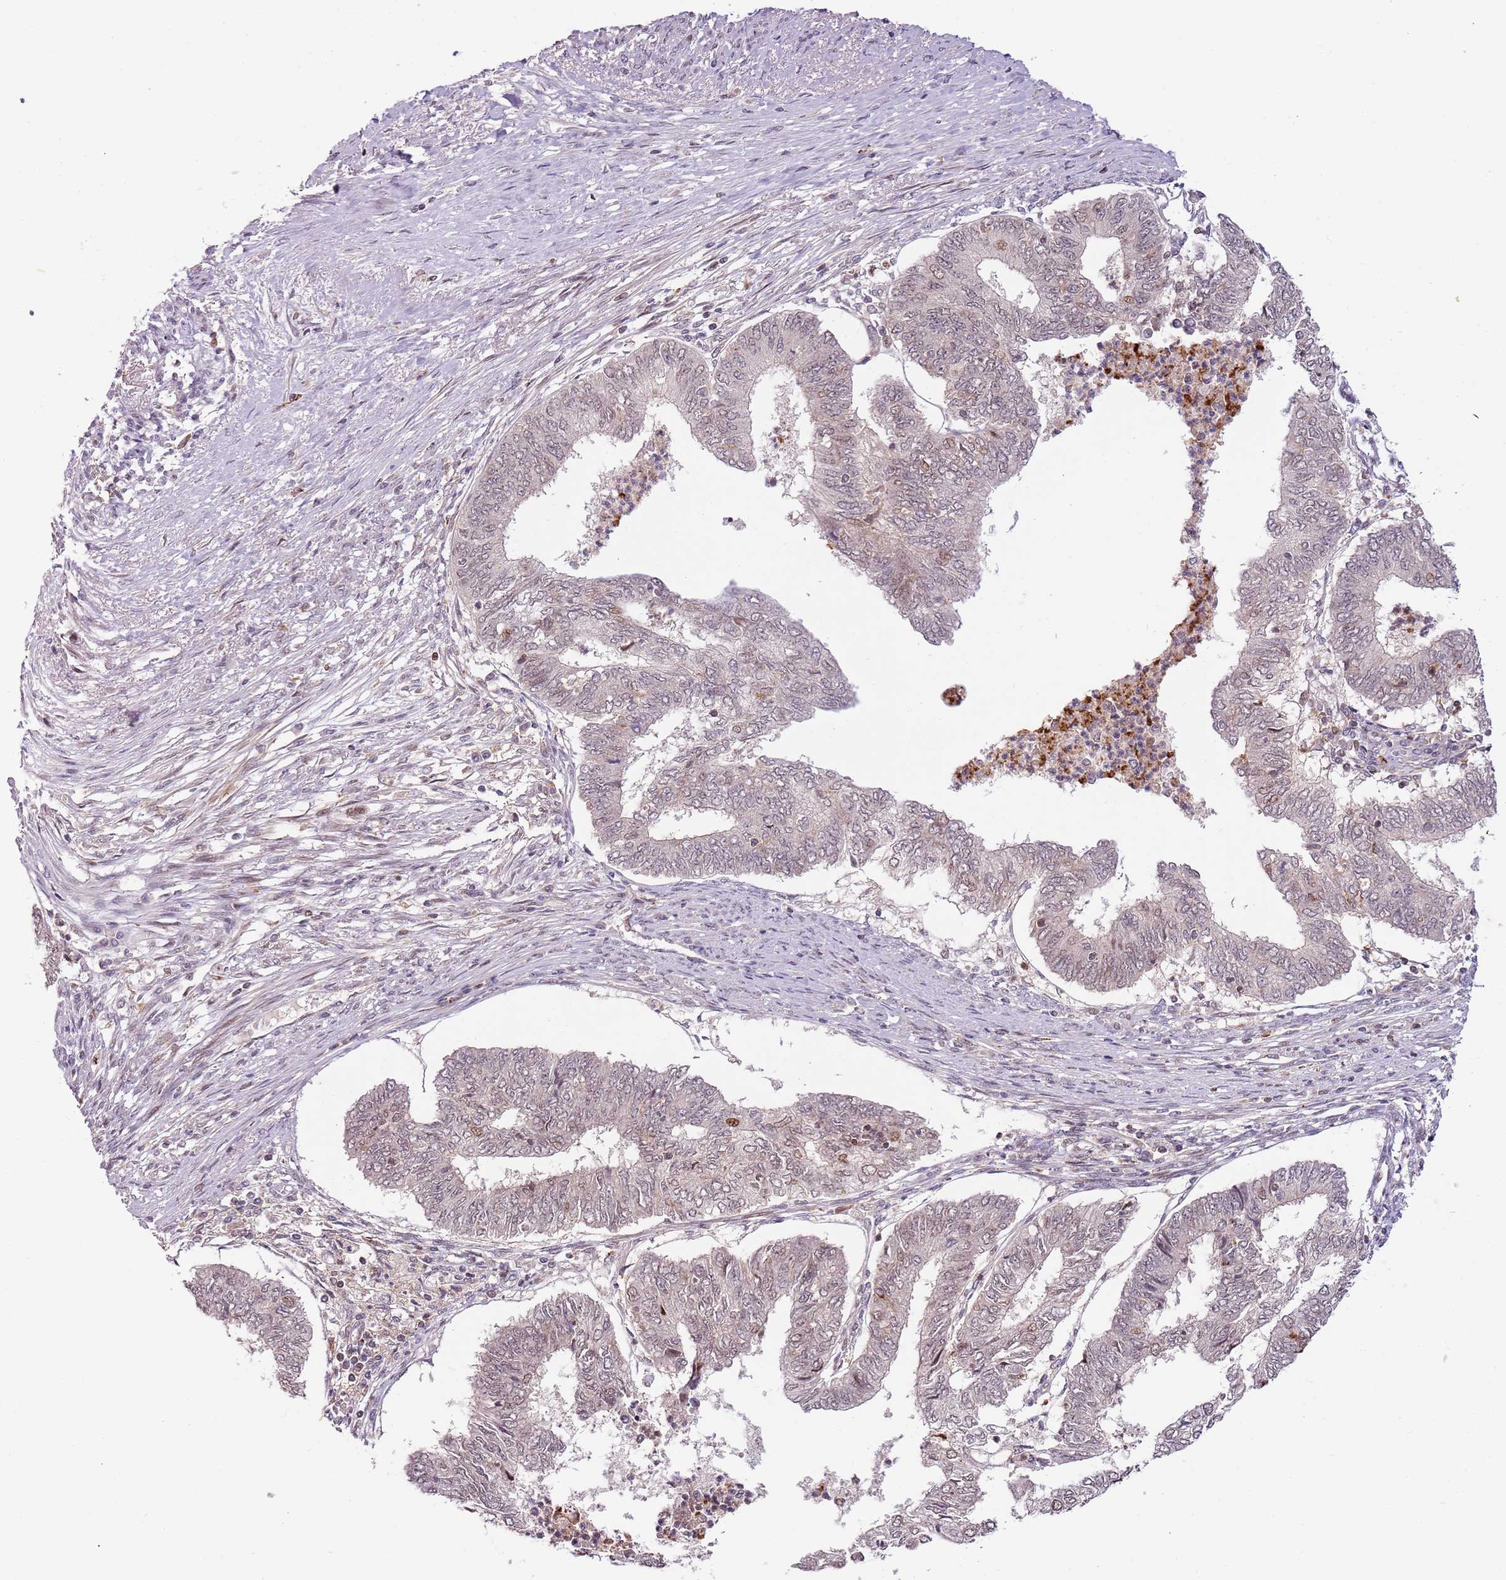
{"staining": {"intensity": "moderate", "quantity": "<25%", "location": "nuclear"}, "tissue": "endometrial cancer", "cell_type": "Tumor cells", "image_type": "cancer", "snomed": [{"axis": "morphology", "description": "Adenocarcinoma, NOS"}, {"axis": "topography", "description": "Endometrium"}], "caption": "Protein staining of adenocarcinoma (endometrial) tissue reveals moderate nuclear positivity in approximately <25% of tumor cells.", "gene": "ULK3", "patient": {"sex": "female", "age": 68}}